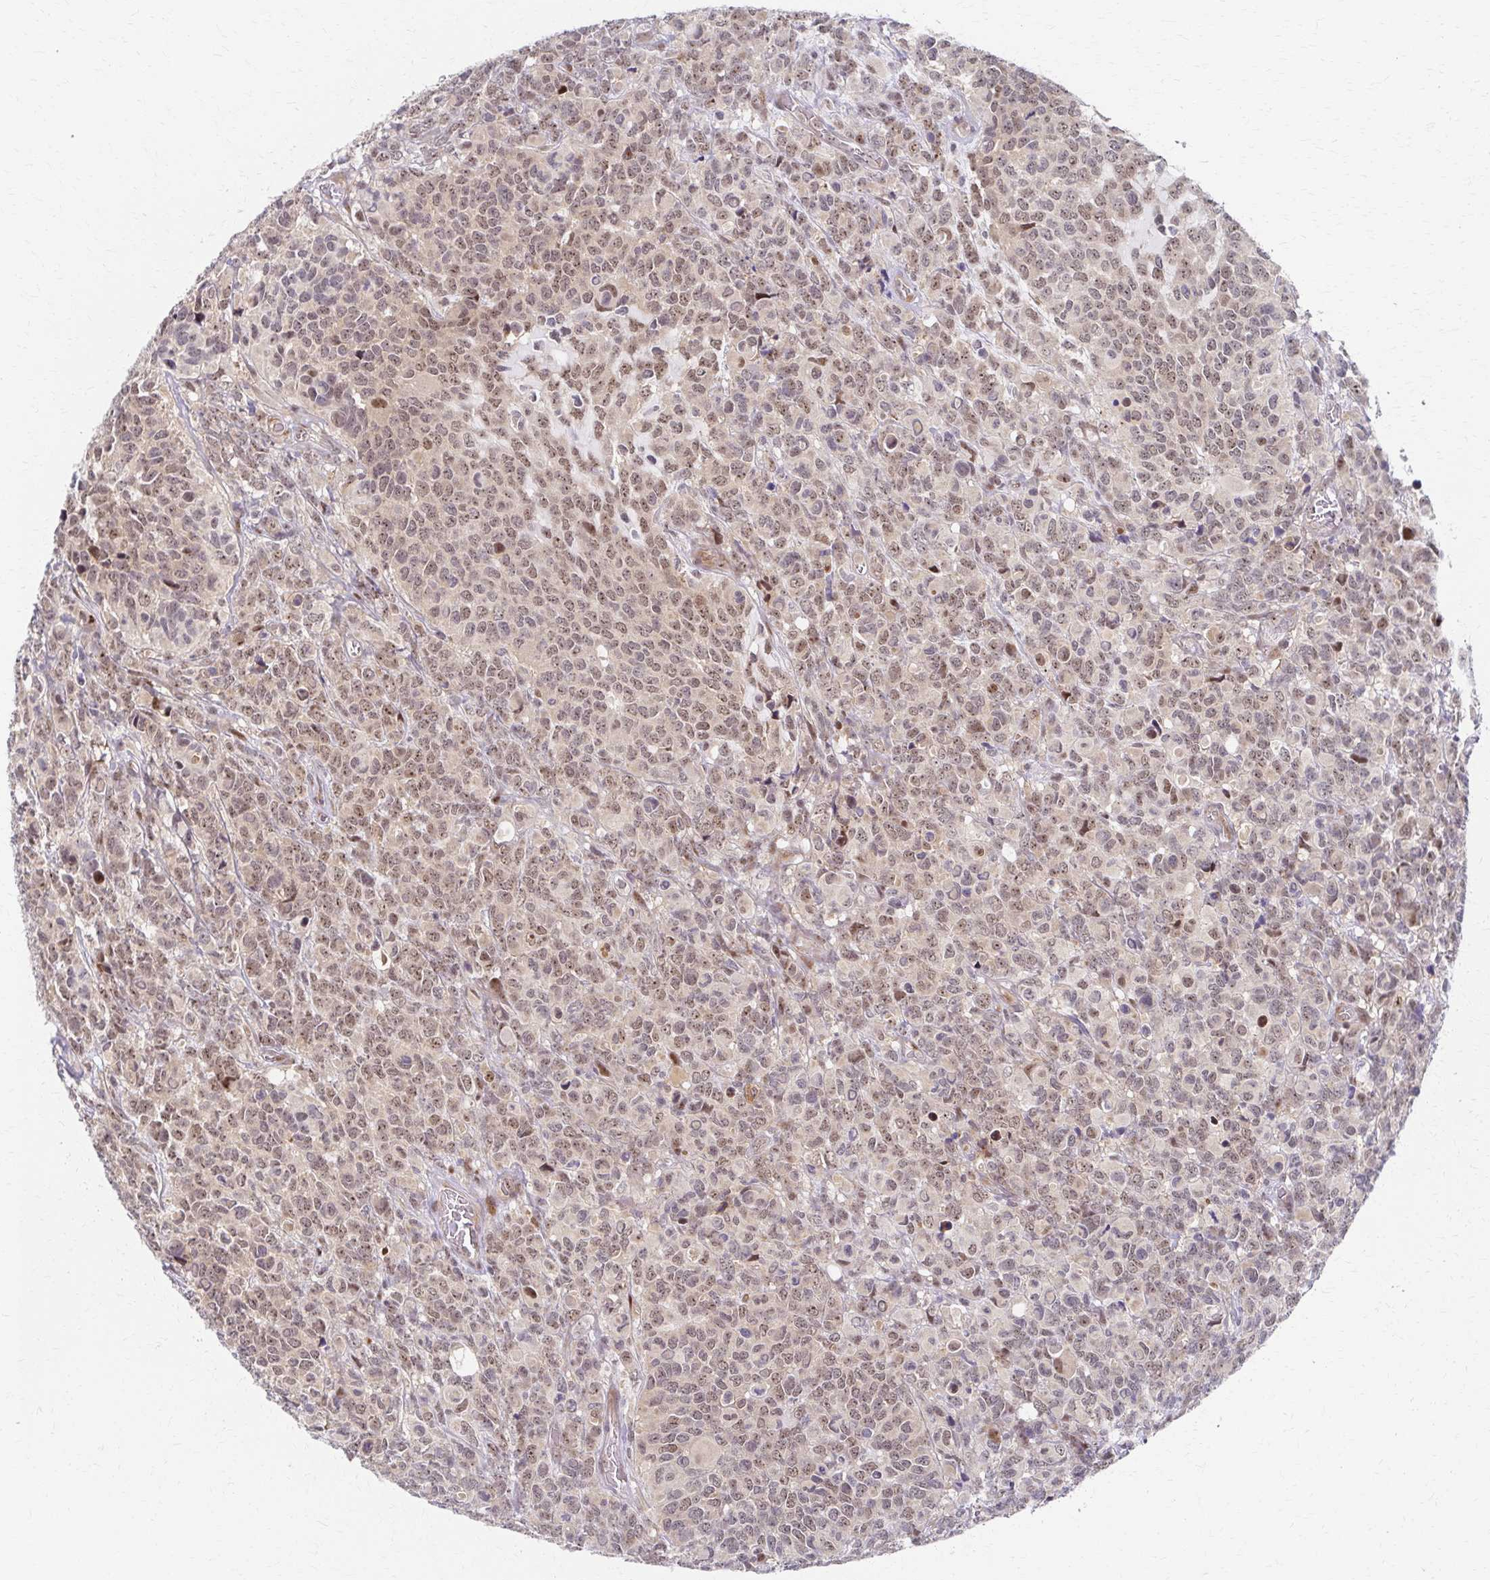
{"staining": {"intensity": "moderate", "quantity": ">75%", "location": "nuclear"}, "tissue": "glioma", "cell_type": "Tumor cells", "image_type": "cancer", "snomed": [{"axis": "morphology", "description": "Glioma, malignant, High grade"}, {"axis": "topography", "description": "Brain"}], "caption": "Immunohistochemical staining of malignant glioma (high-grade) reveals medium levels of moderate nuclear protein positivity in approximately >75% of tumor cells. Using DAB (3,3'-diaminobenzidine) (brown) and hematoxylin (blue) stains, captured at high magnification using brightfield microscopy.", "gene": "PSMD7", "patient": {"sex": "male", "age": 39}}